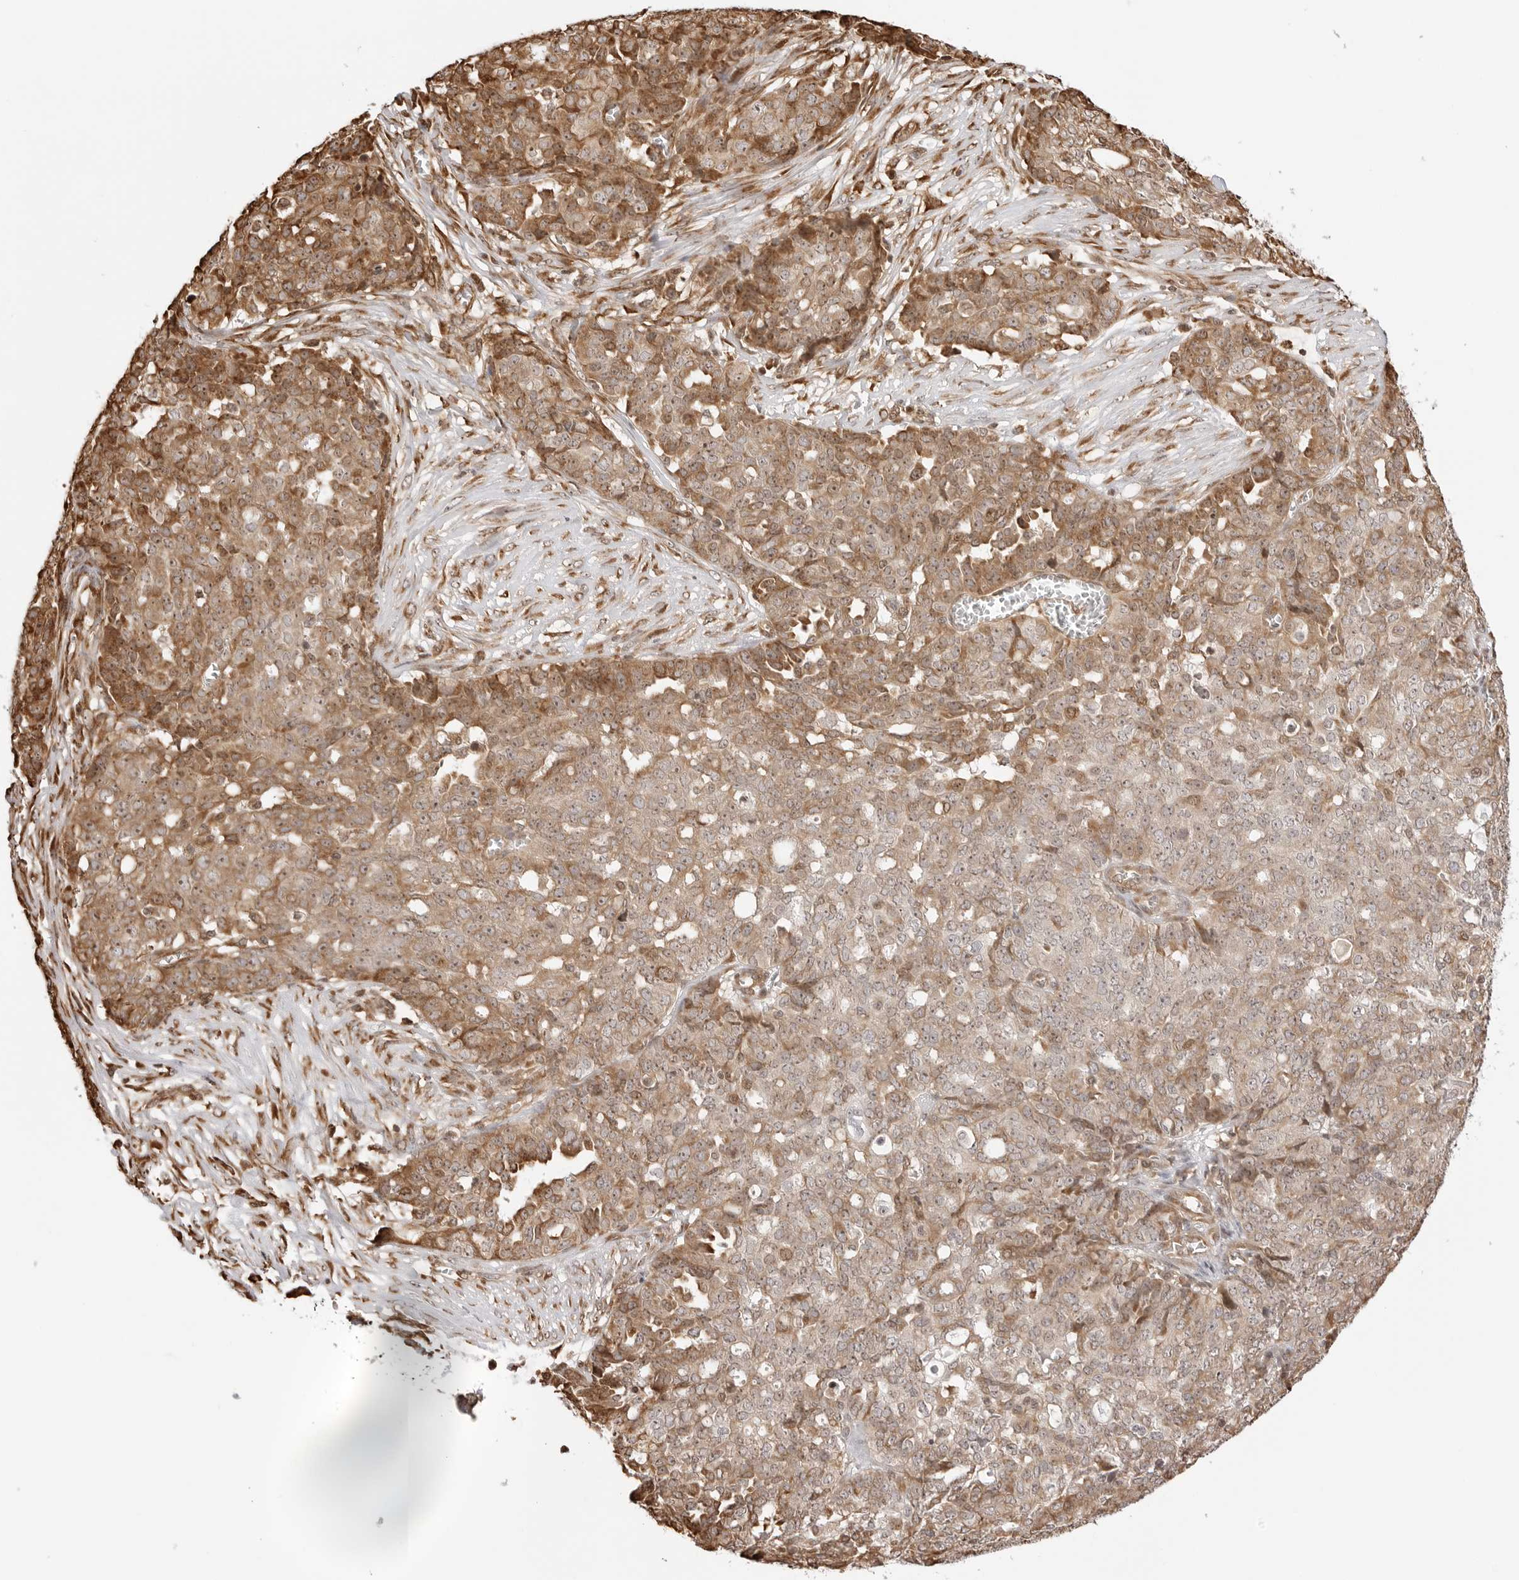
{"staining": {"intensity": "moderate", "quantity": "25%-75%", "location": "cytoplasmic/membranous,nuclear"}, "tissue": "ovarian cancer", "cell_type": "Tumor cells", "image_type": "cancer", "snomed": [{"axis": "morphology", "description": "Cystadenocarcinoma, serous, NOS"}, {"axis": "topography", "description": "Soft tissue"}, {"axis": "topography", "description": "Ovary"}], "caption": "Serous cystadenocarcinoma (ovarian) stained with DAB (3,3'-diaminobenzidine) IHC exhibits medium levels of moderate cytoplasmic/membranous and nuclear positivity in approximately 25%-75% of tumor cells. (Stains: DAB (3,3'-diaminobenzidine) in brown, nuclei in blue, Microscopy: brightfield microscopy at high magnification).", "gene": "FKBP14", "patient": {"sex": "female", "age": 57}}